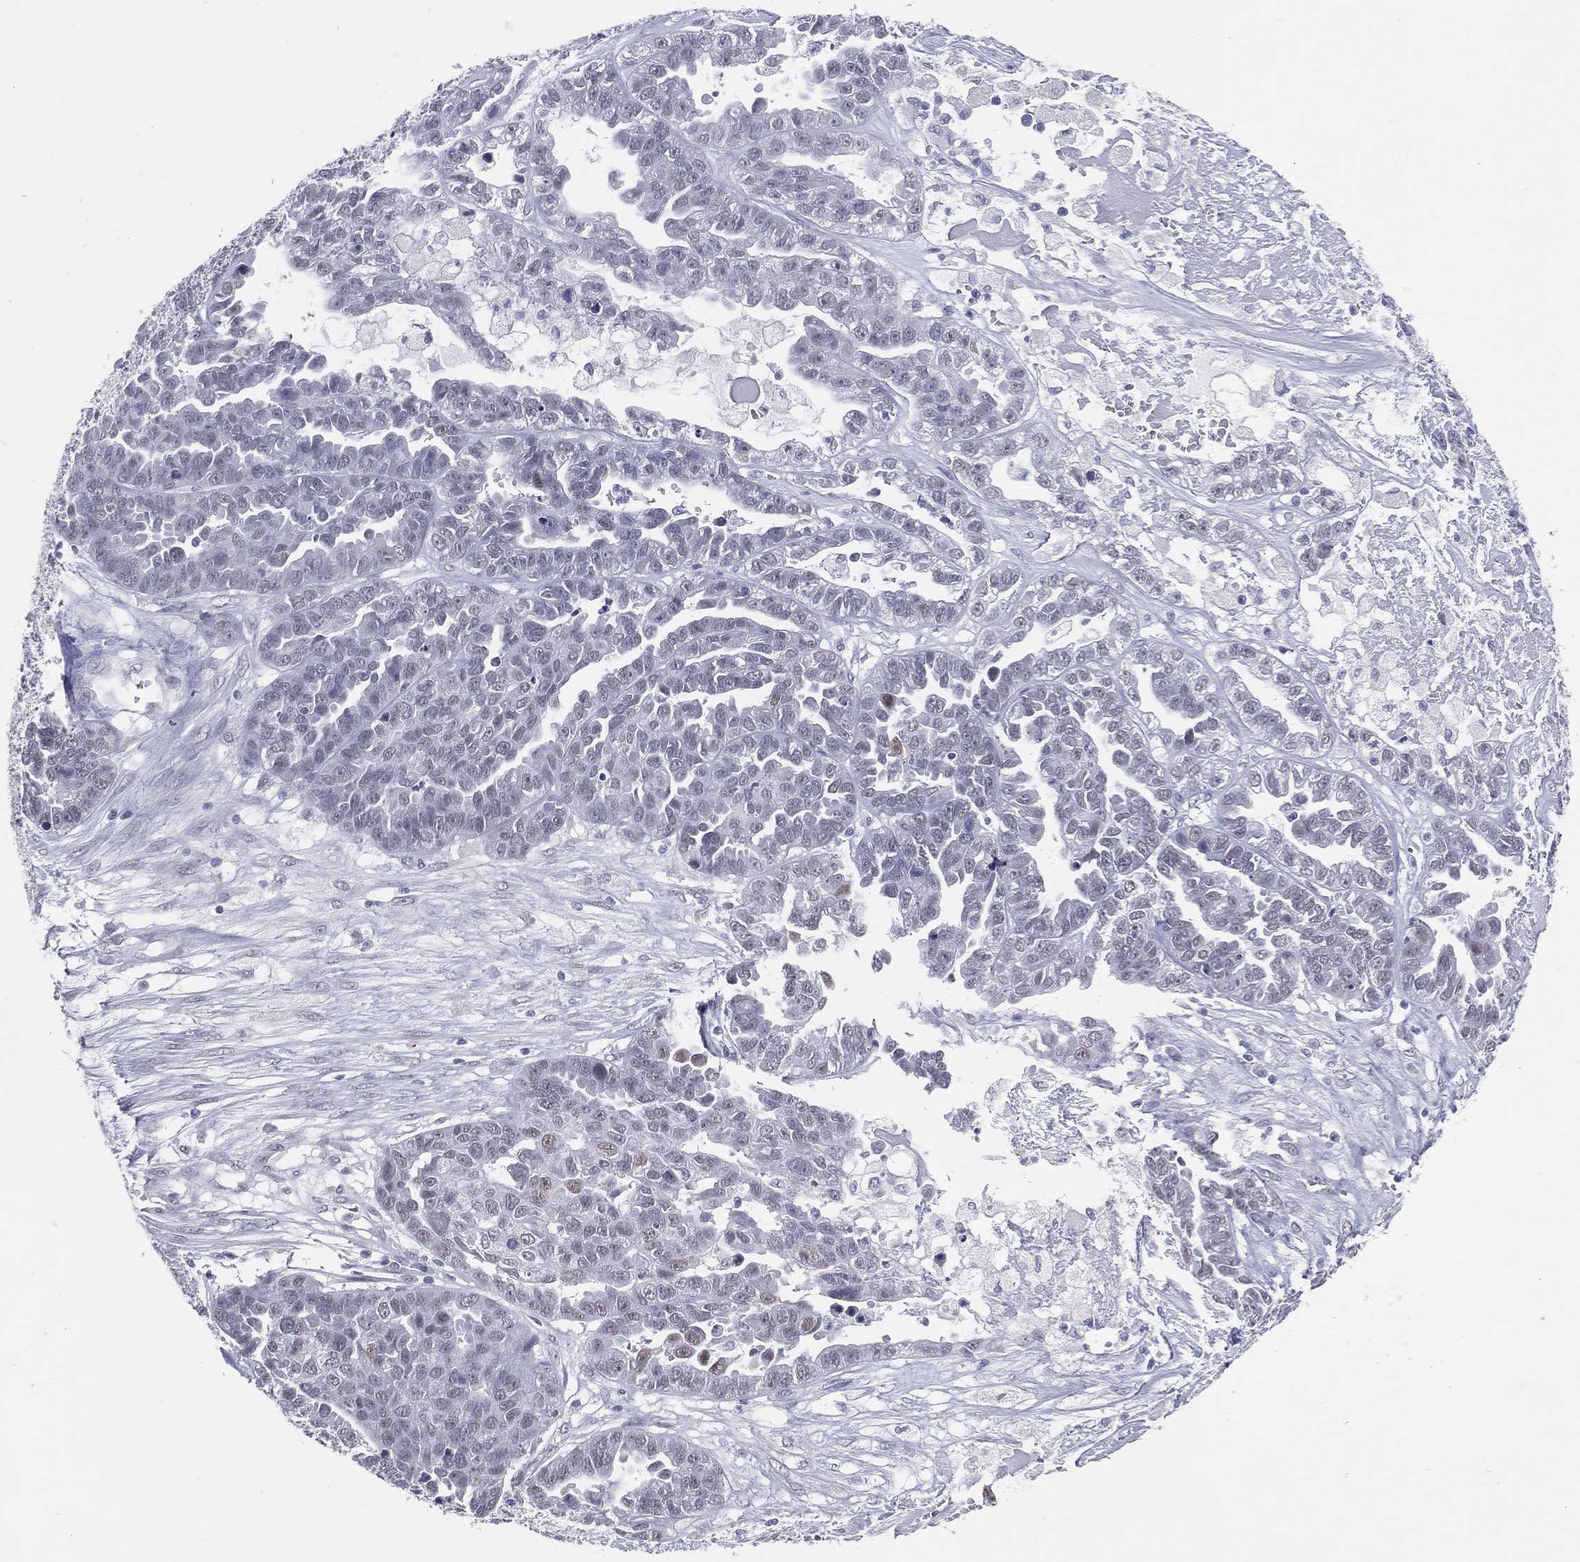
{"staining": {"intensity": "negative", "quantity": "none", "location": "none"}, "tissue": "ovarian cancer", "cell_type": "Tumor cells", "image_type": "cancer", "snomed": [{"axis": "morphology", "description": "Cystadenocarcinoma, serous, NOS"}, {"axis": "topography", "description": "Ovary"}], "caption": "Serous cystadenocarcinoma (ovarian) stained for a protein using IHC shows no positivity tumor cells.", "gene": "CFAP58", "patient": {"sex": "female", "age": 87}}